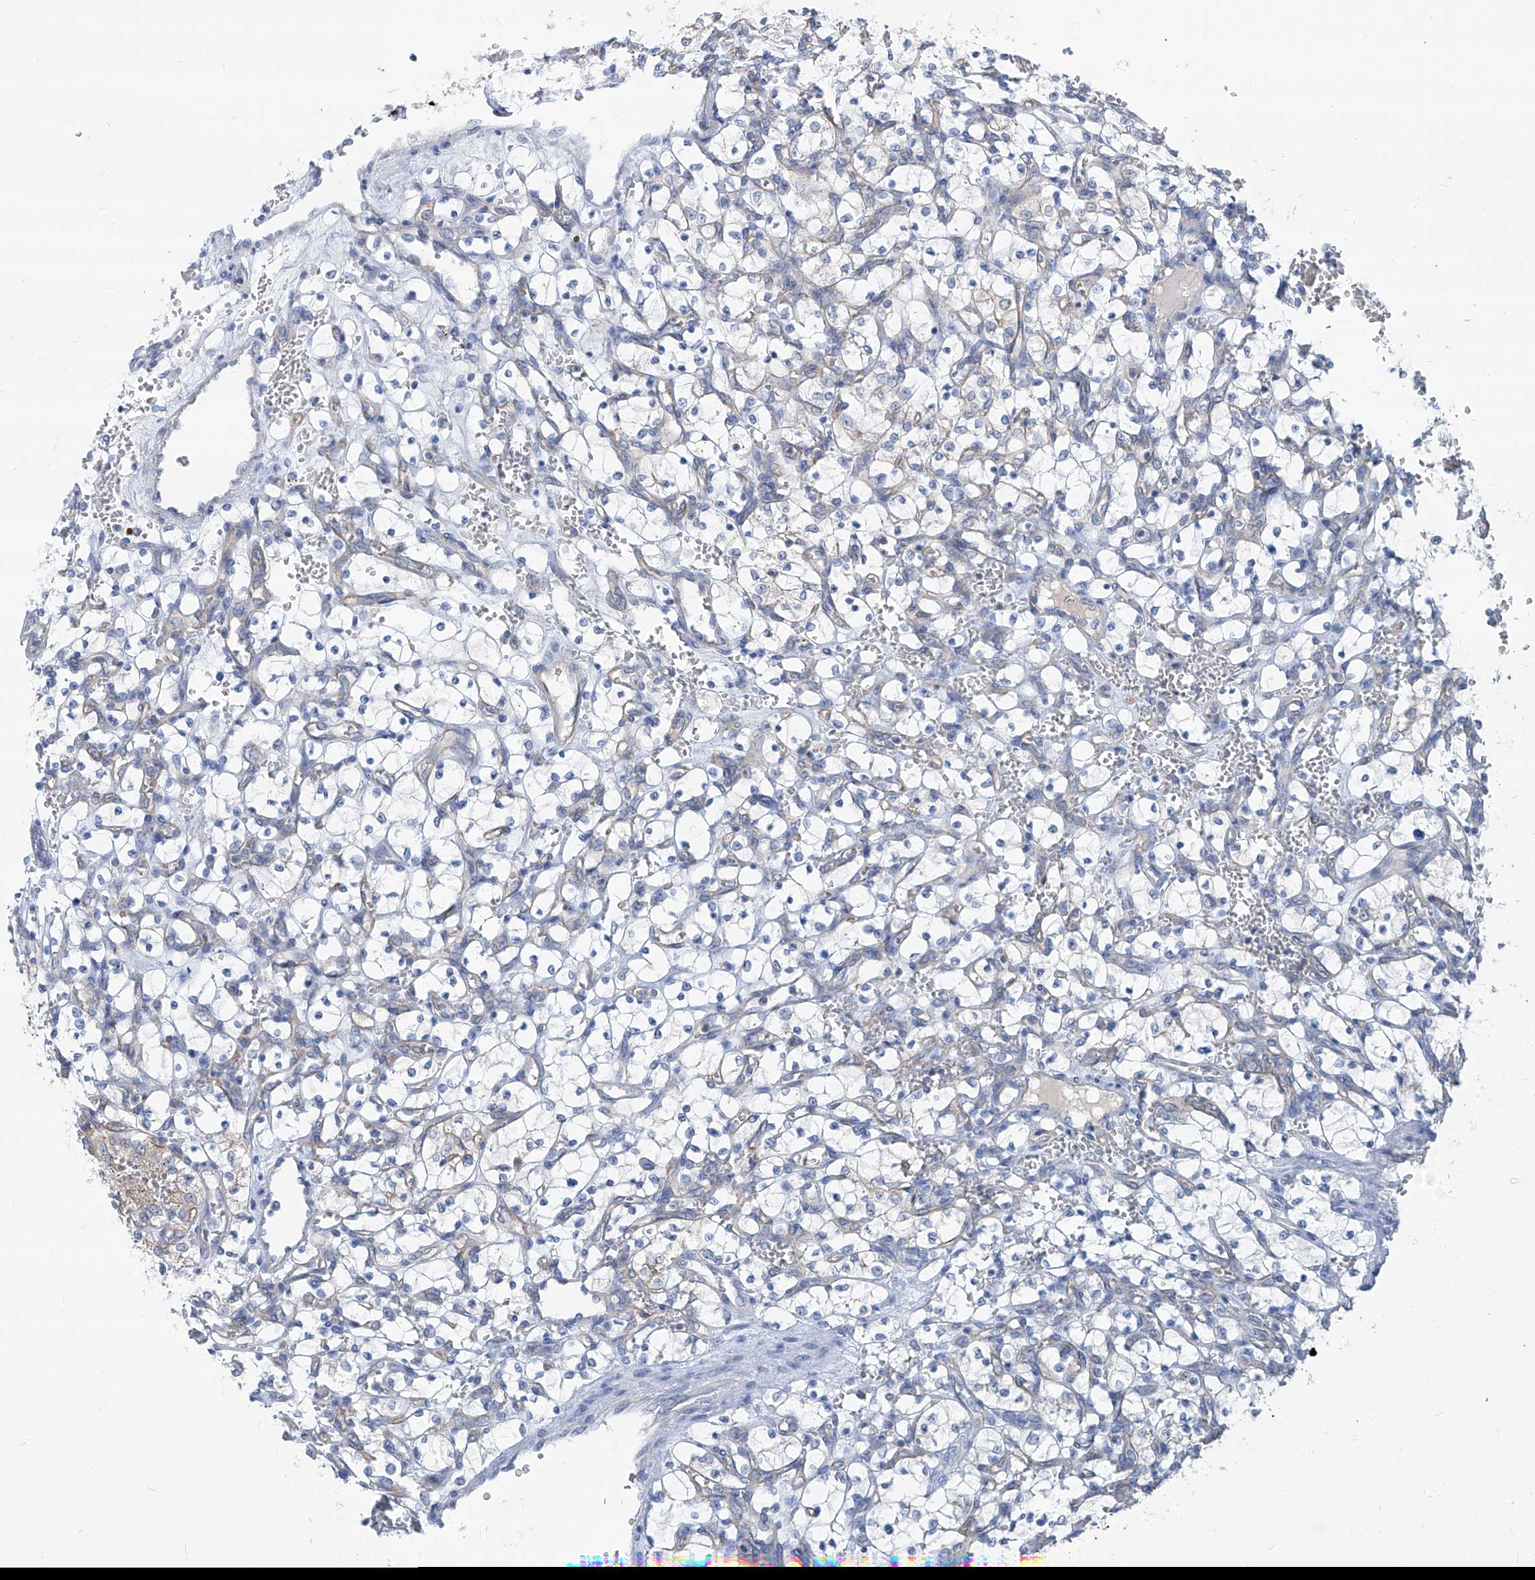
{"staining": {"intensity": "negative", "quantity": "none", "location": "none"}, "tissue": "renal cancer", "cell_type": "Tumor cells", "image_type": "cancer", "snomed": [{"axis": "morphology", "description": "Adenocarcinoma, NOS"}, {"axis": "topography", "description": "Kidney"}], "caption": "DAB (3,3'-diaminobenzidine) immunohistochemical staining of human adenocarcinoma (renal) demonstrates no significant positivity in tumor cells.", "gene": "AKAP10", "patient": {"sex": "female", "age": 69}}